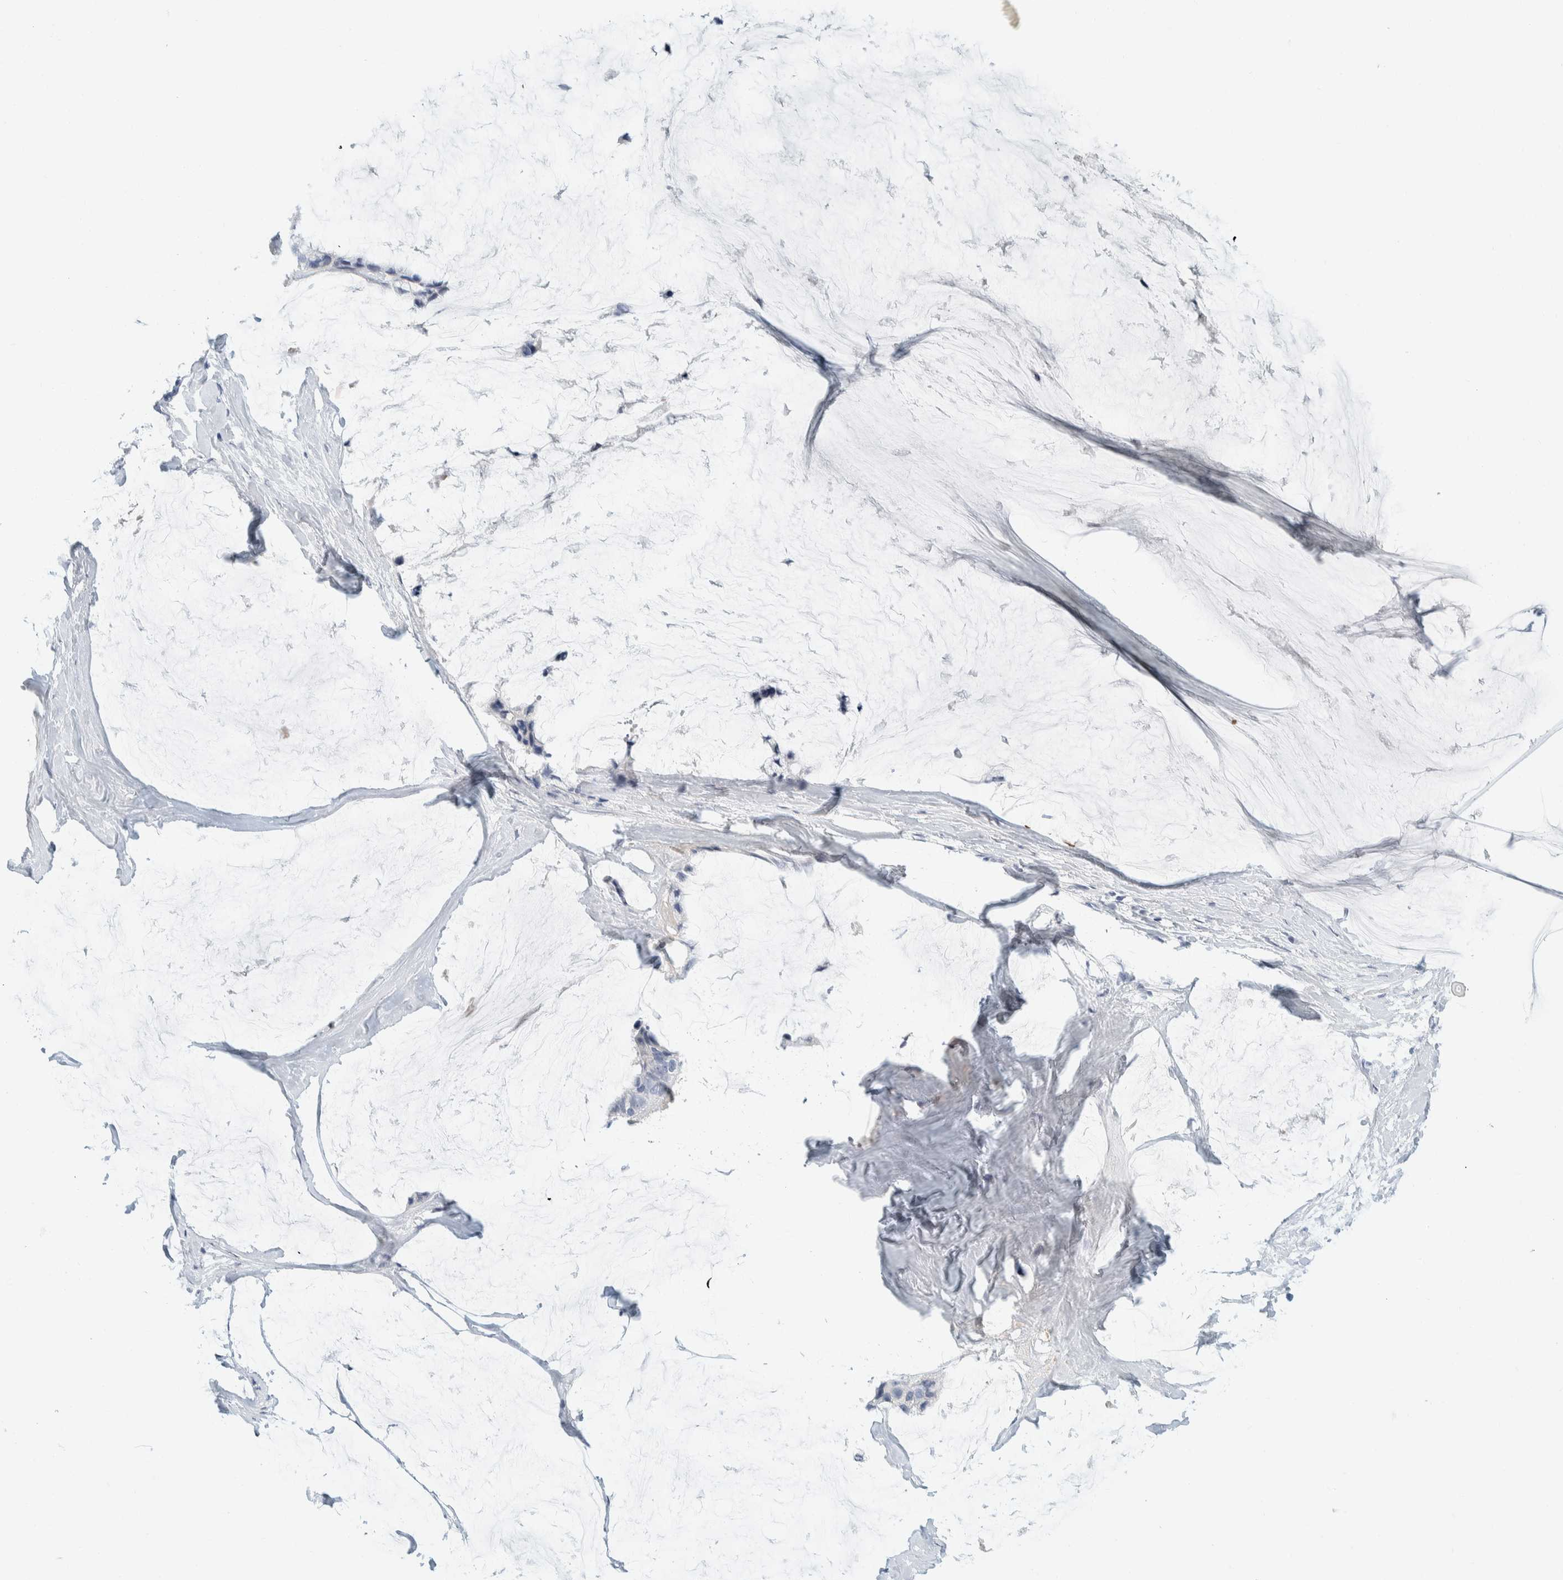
{"staining": {"intensity": "negative", "quantity": "none", "location": "none"}, "tissue": "ovarian cancer", "cell_type": "Tumor cells", "image_type": "cancer", "snomed": [{"axis": "morphology", "description": "Cystadenocarcinoma, mucinous, NOS"}, {"axis": "topography", "description": "Ovary"}], "caption": "High magnification brightfield microscopy of ovarian cancer stained with DAB (brown) and counterstained with hematoxylin (blue): tumor cells show no significant positivity.", "gene": "ALOX12B", "patient": {"sex": "female", "age": 39}}